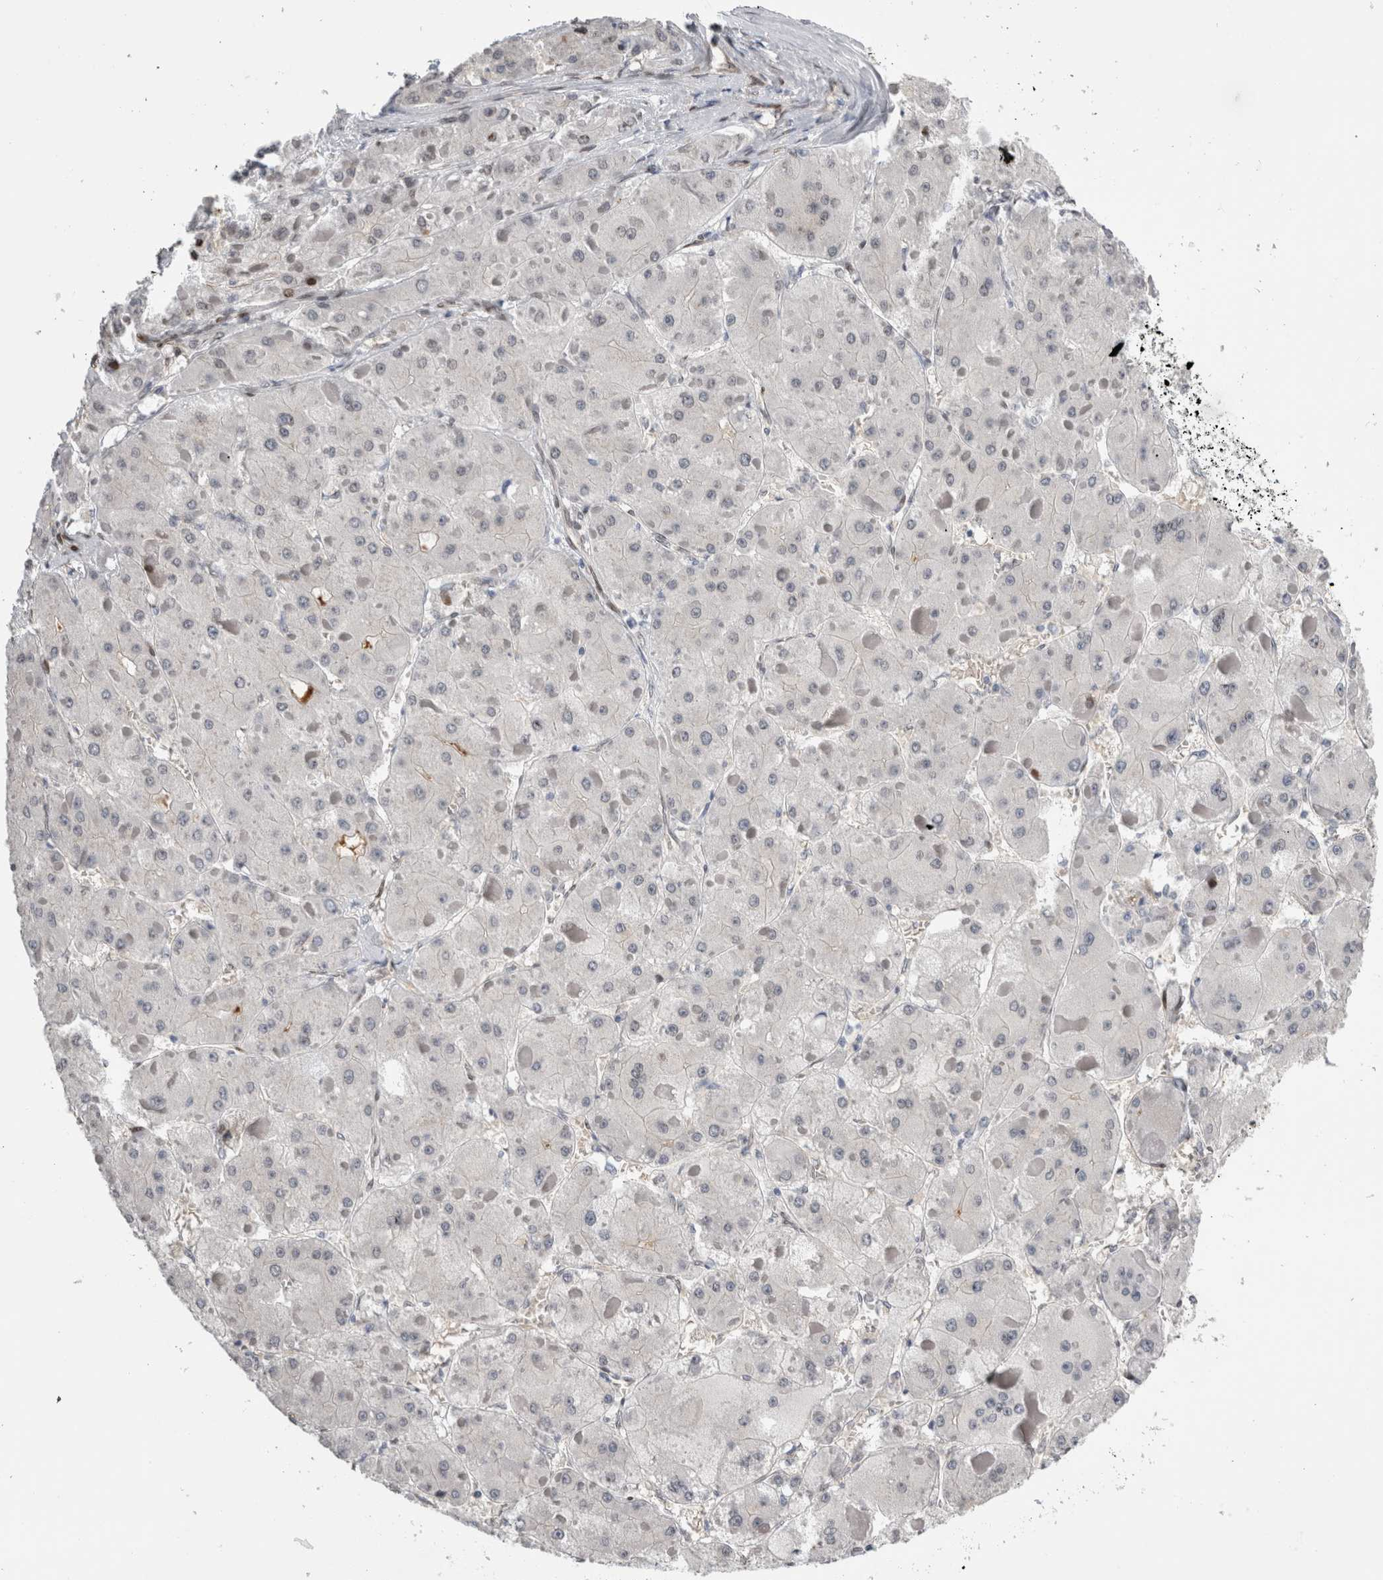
{"staining": {"intensity": "negative", "quantity": "none", "location": "none"}, "tissue": "liver cancer", "cell_type": "Tumor cells", "image_type": "cancer", "snomed": [{"axis": "morphology", "description": "Carcinoma, Hepatocellular, NOS"}, {"axis": "topography", "description": "Liver"}], "caption": "A micrograph of human hepatocellular carcinoma (liver) is negative for staining in tumor cells. (Brightfield microscopy of DAB (3,3'-diaminobenzidine) IHC at high magnification).", "gene": "DMTN", "patient": {"sex": "female", "age": 73}}